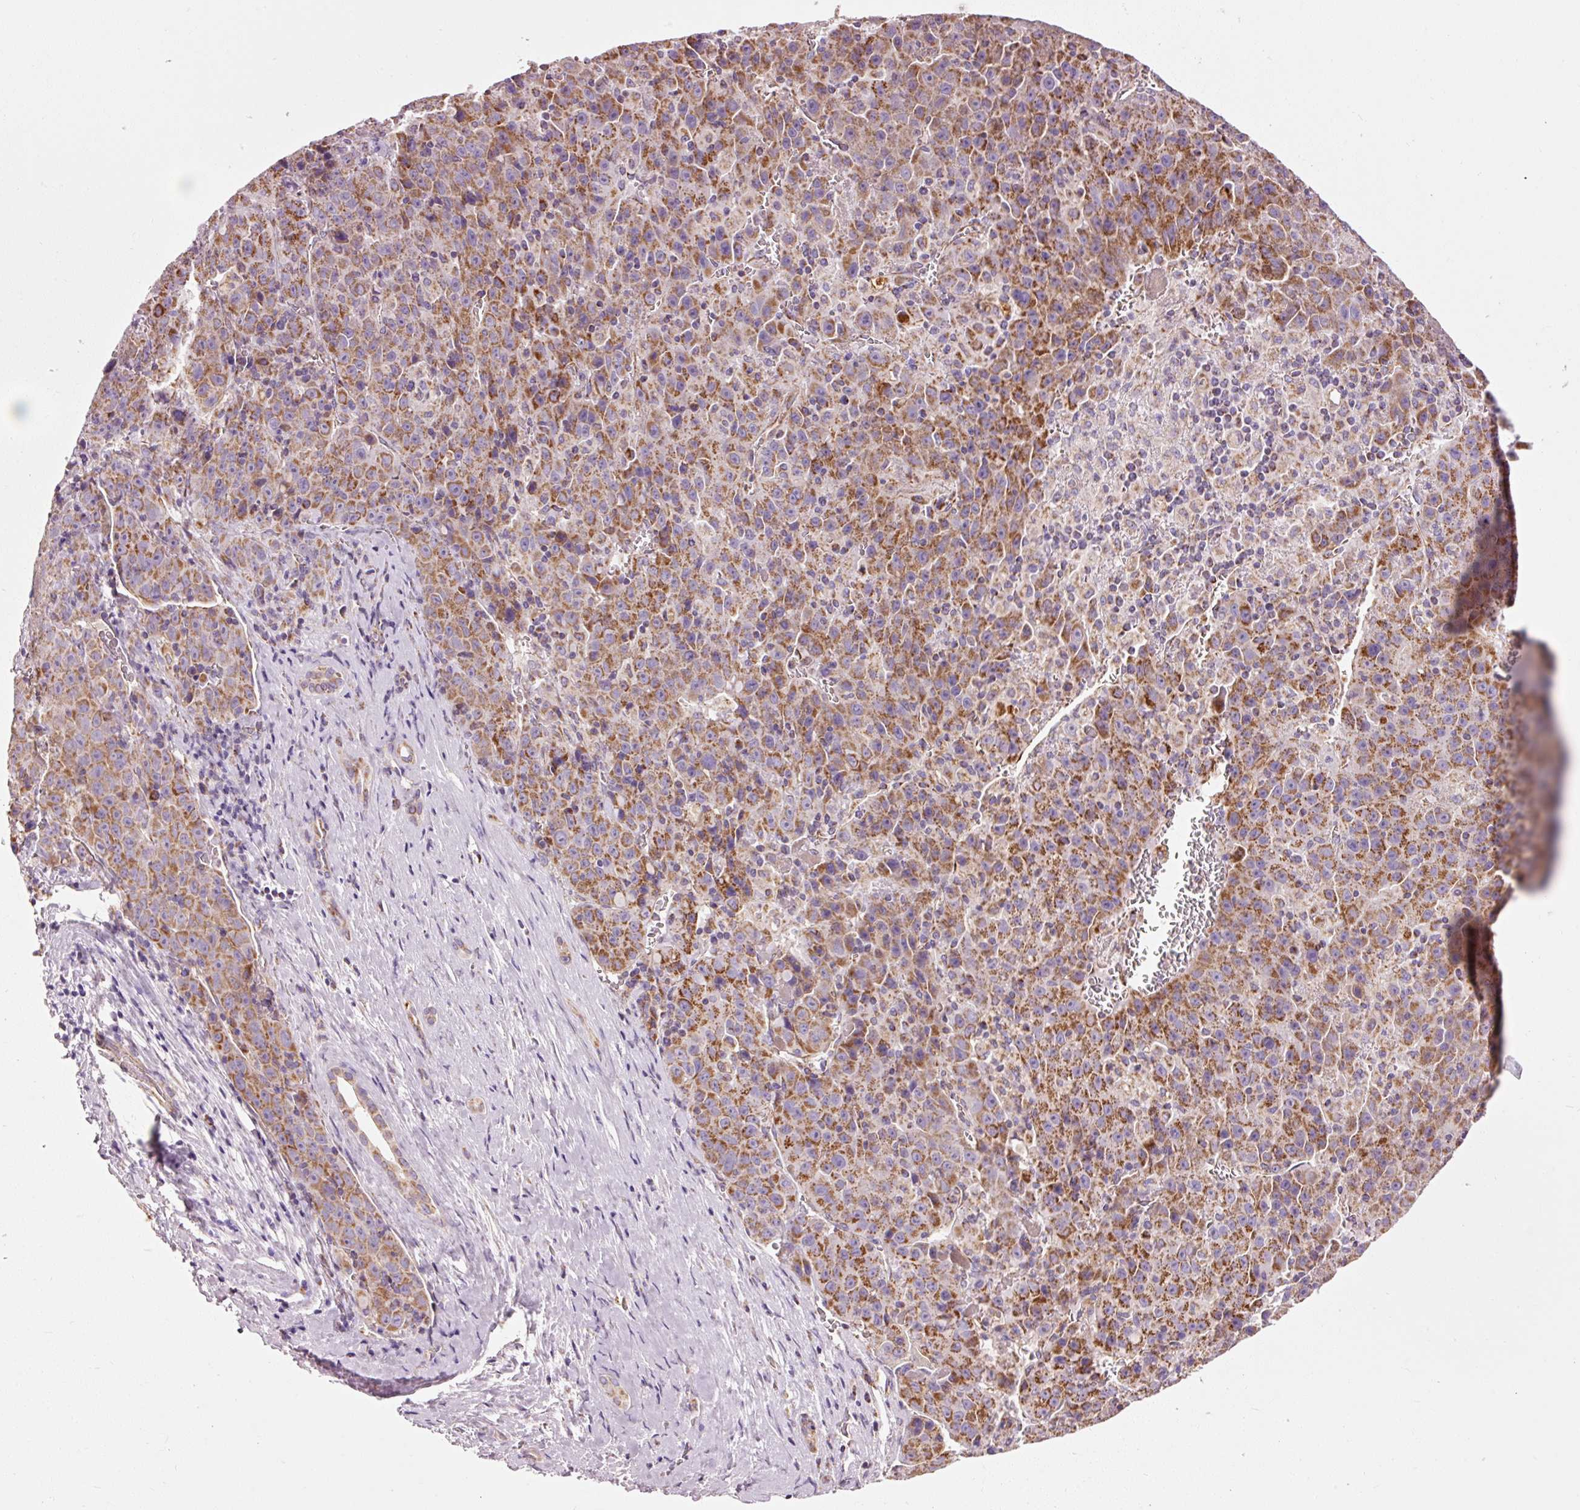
{"staining": {"intensity": "moderate", "quantity": ">75%", "location": "cytoplasmic/membranous"}, "tissue": "liver cancer", "cell_type": "Tumor cells", "image_type": "cancer", "snomed": [{"axis": "morphology", "description": "Carcinoma, Hepatocellular, NOS"}, {"axis": "topography", "description": "Liver"}], "caption": "Liver cancer (hepatocellular carcinoma) stained for a protein displays moderate cytoplasmic/membranous positivity in tumor cells. (DAB (3,3'-diaminobenzidine) = brown stain, brightfield microscopy at high magnification).", "gene": "NDUFB4", "patient": {"sex": "female", "age": 53}}